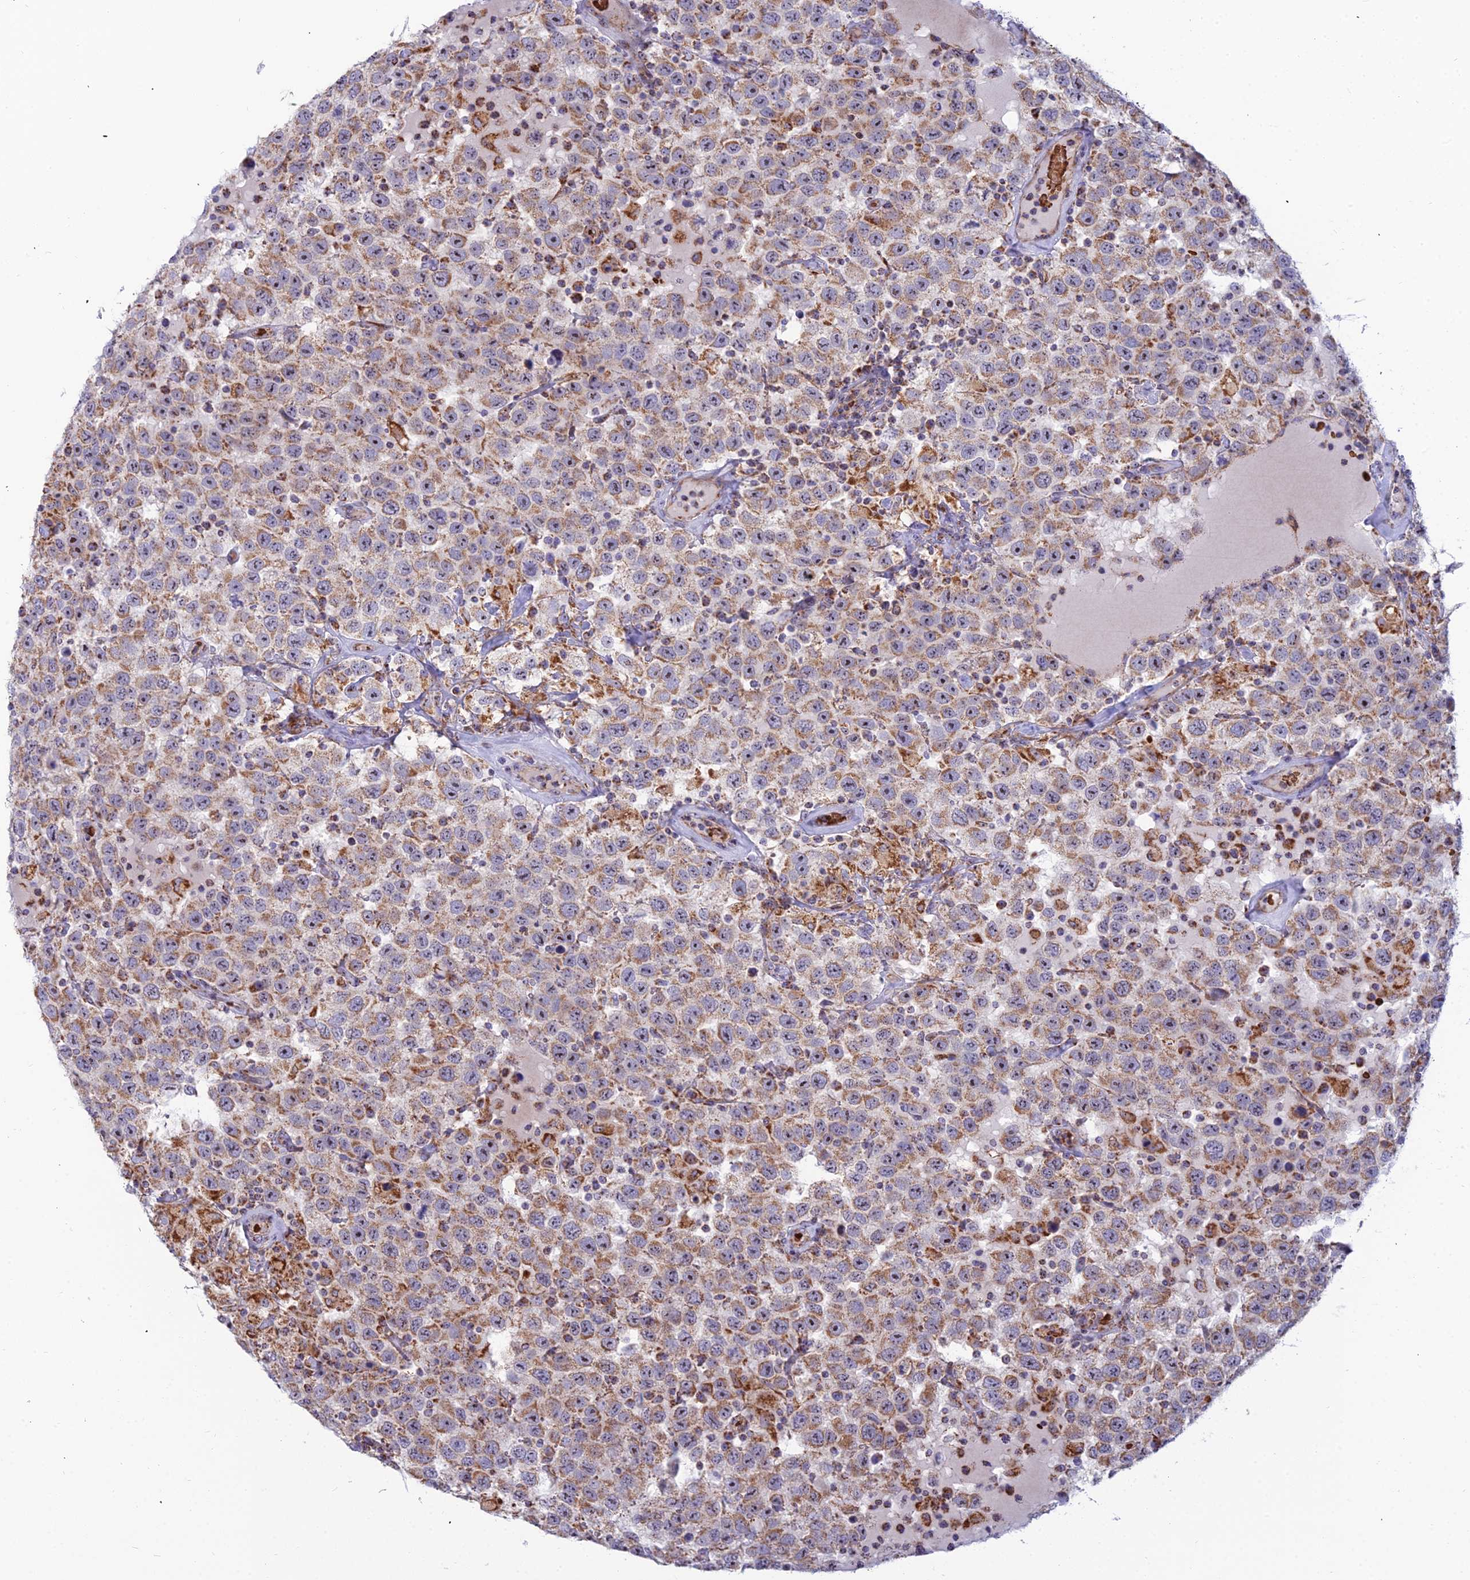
{"staining": {"intensity": "moderate", "quantity": ">75%", "location": "cytoplasmic/membranous"}, "tissue": "testis cancer", "cell_type": "Tumor cells", "image_type": "cancer", "snomed": [{"axis": "morphology", "description": "Seminoma, NOS"}, {"axis": "topography", "description": "Testis"}], "caption": "Tumor cells show moderate cytoplasmic/membranous positivity in approximately >75% of cells in testis cancer (seminoma).", "gene": "SLC35F4", "patient": {"sex": "male", "age": 41}}